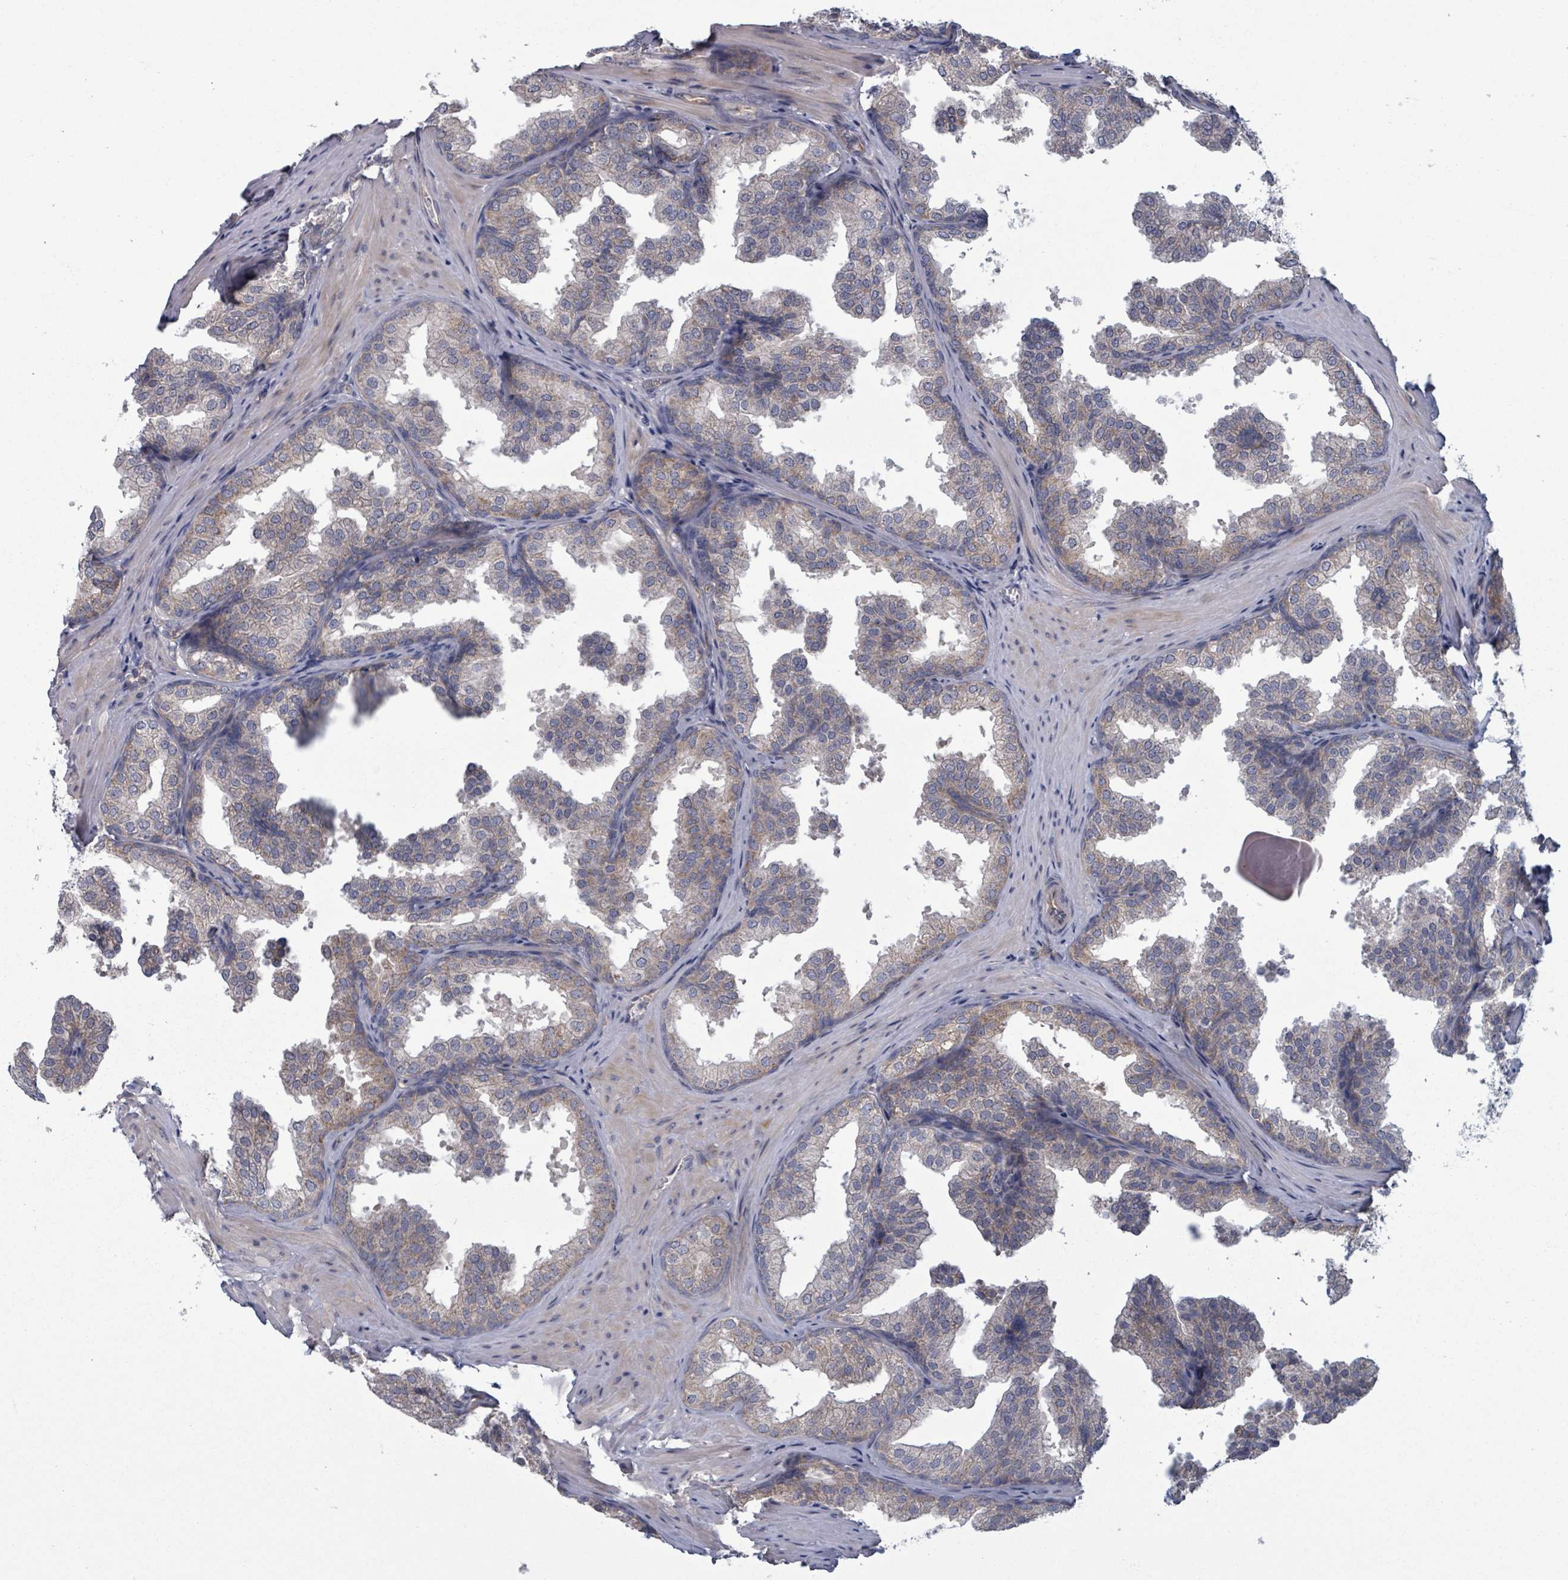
{"staining": {"intensity": "weak", "quantity": "25%-75%", "location": "cytoplasmic/membranous"}, "tissue": "prostate", "cell_type": "Glandular cells", "image_type": "normal", "snomed": [{"axis": "morphology", "description": "Normal tissue, NOS"}, {"axis": "topography", "description": "Prostate"}], "caption": "Immunohistochemistry (IHC) of unremarkable human prostate displays low levels of weak cytoplasmic/membranous positivity in approximately 25%-75% of glandular cells.", "gene": "FKBP1A", "patient": {"sex": "male", "age": 37}}